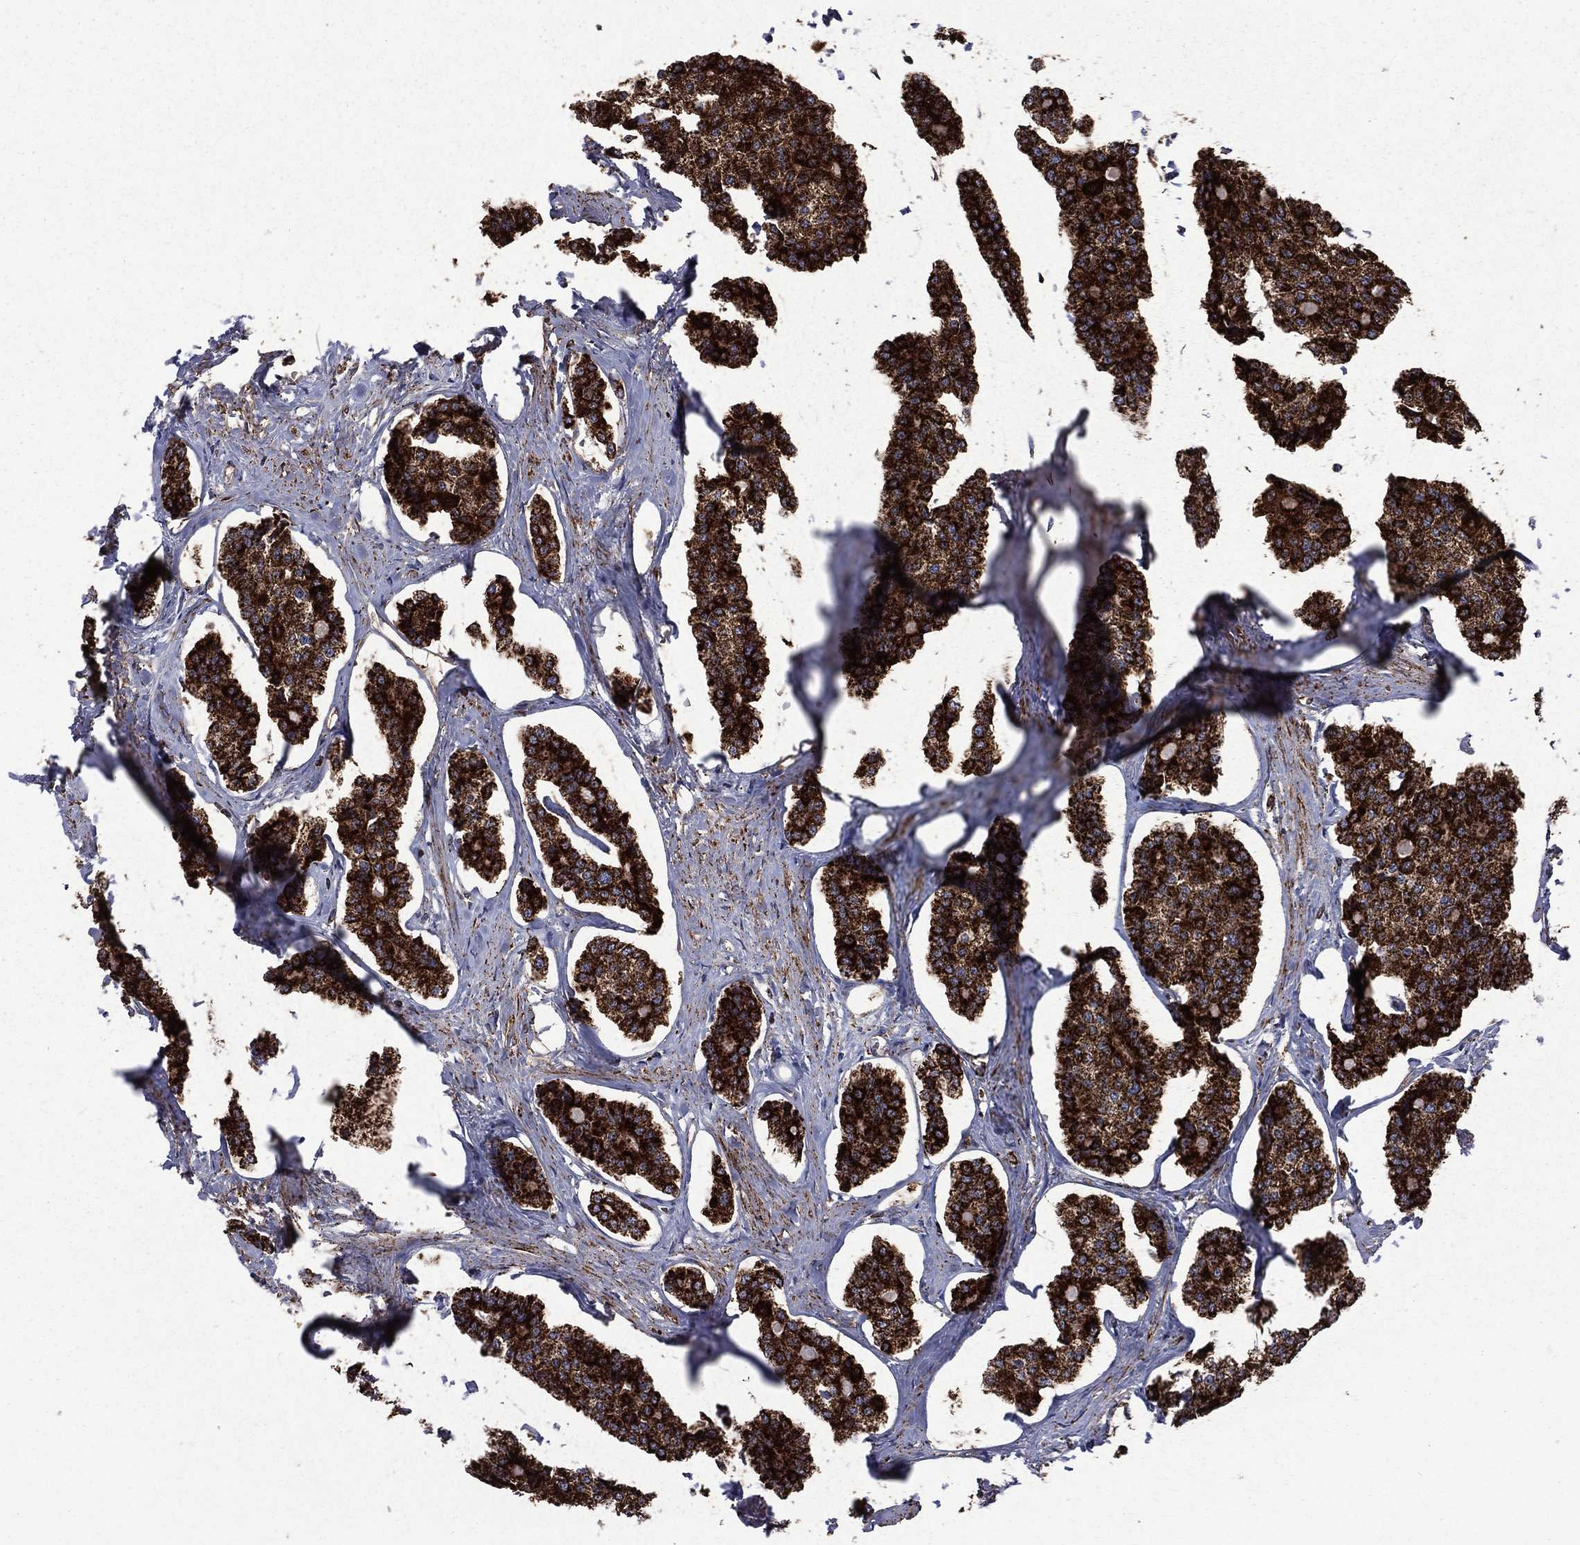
{"staining": {"intensity": "strong", "quantity": ">75%", "location": "cytoplasmic/membranous"}, "tissue": "carcinoid", "cell_type": "Tumor cells", "image_type": "cancer", "snomed": [{"axis": "morphology", "description": "Carcinoid, malignant, NOS"}, {"axis": "topography", "description": "Small intestine"}], "caption": "DAB (3,3'-diaminobenzidine) immunohistochemical staining of human carcinoid demonstrates strong cytoplasmic/membranous protein positivity in approximately >75% of tumor cells. (Brightfield microscopy of DAB IHC at high magnification).", "gene": "GOT2", "patient": {"sex": "female", "age": 65}}